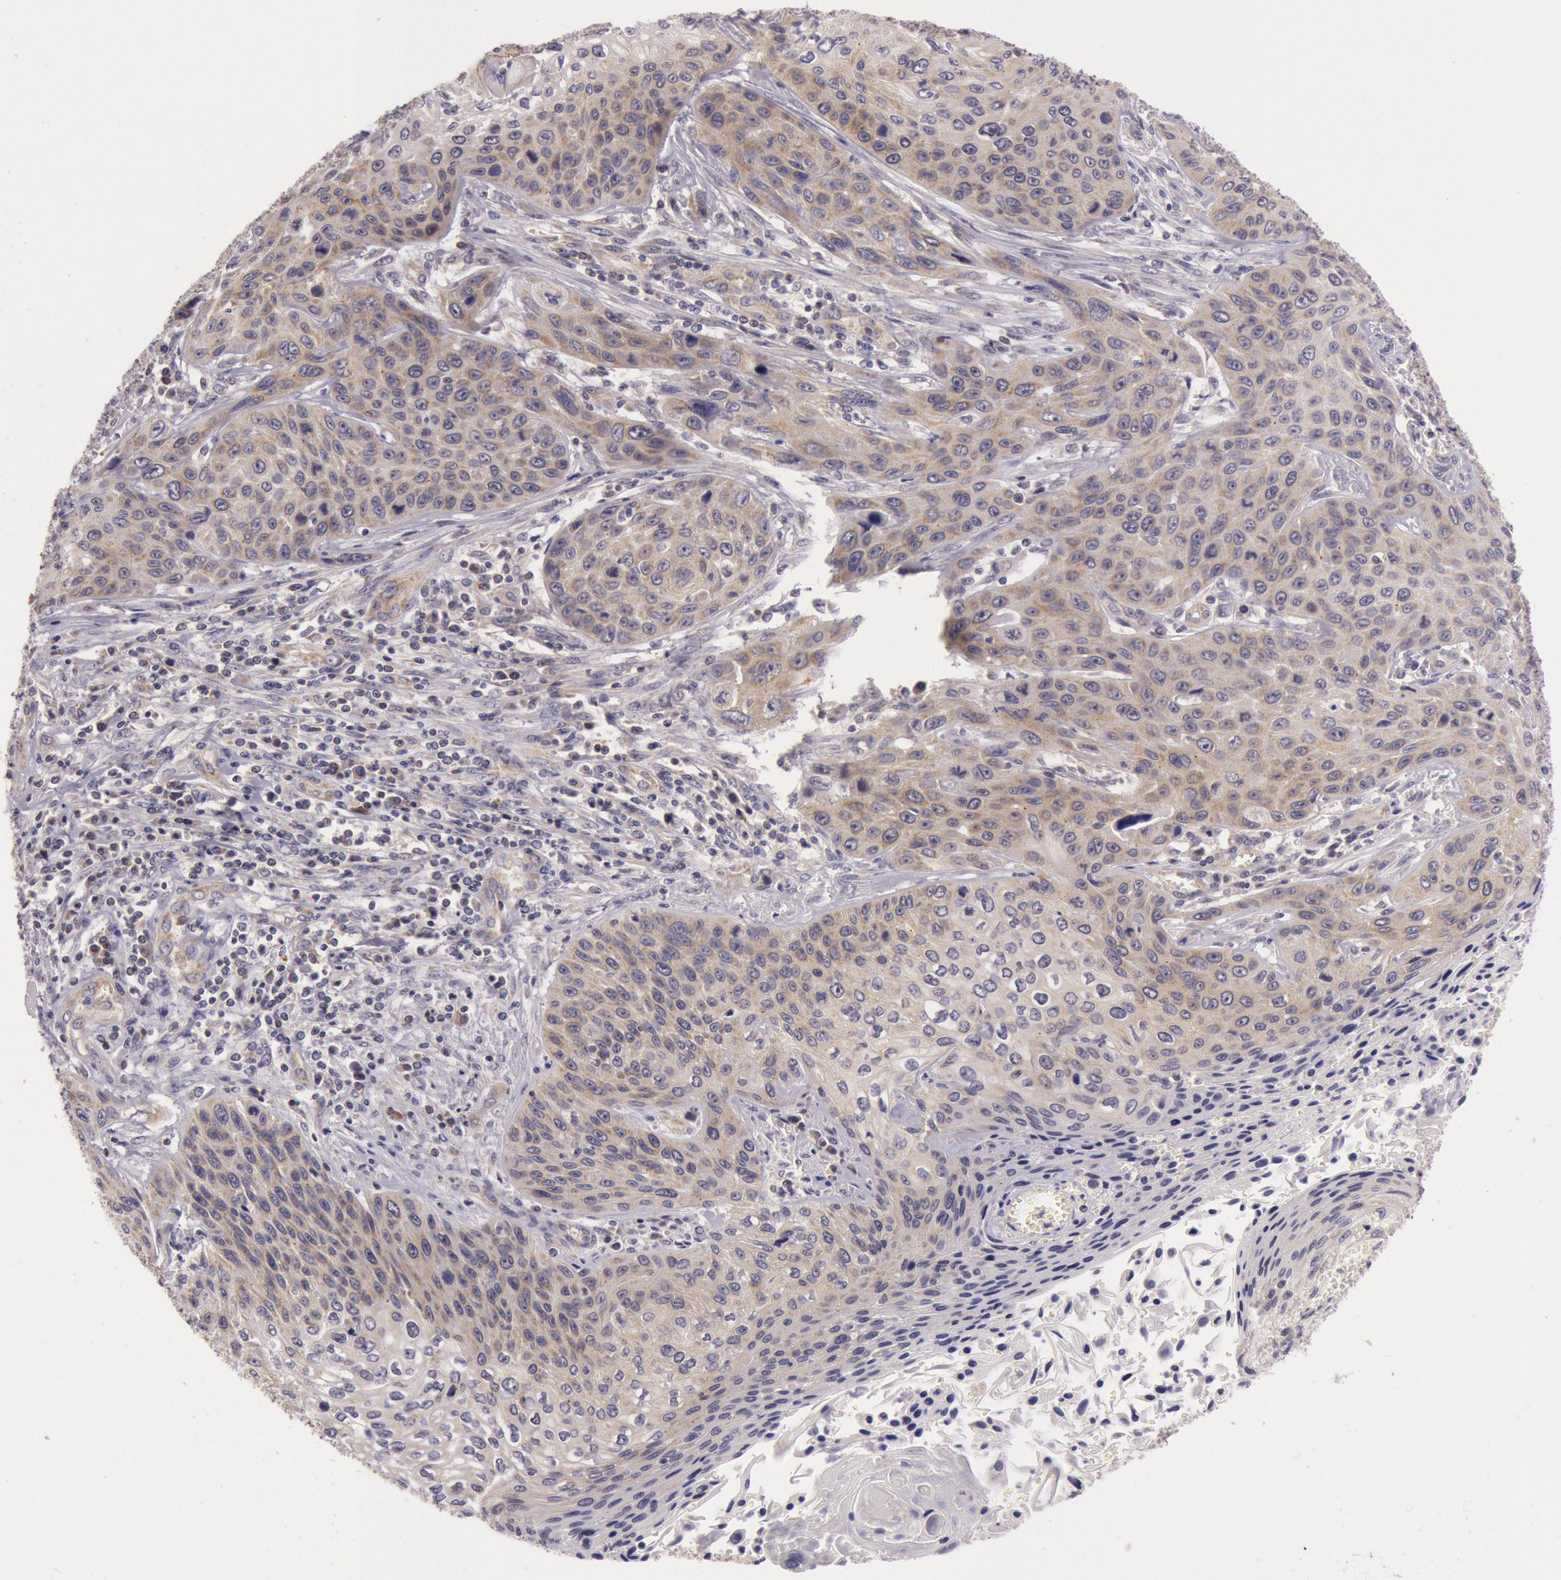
{"staining": {"intensity": "moderate", "quantity": ">75%", "location": "cytoplasmic/membranous"}, "tissue": "cervical cancer", "cell_type": "Tumor cells", "image_type": "cancer", "snomed": [{"axis": "morphology", "description": "Squamous cell carcinoma, NOS"}, {"axis": "topography", "description": "Cervix"}], "caption": "About >75% of tumor cells in cervical cancer reveal moderate cytoplasmic/membranous protein positivity as visualized by brown immunohistochemical staining.", "gene": "CDK16", "patient": {"sex": "female", "age": 32}}